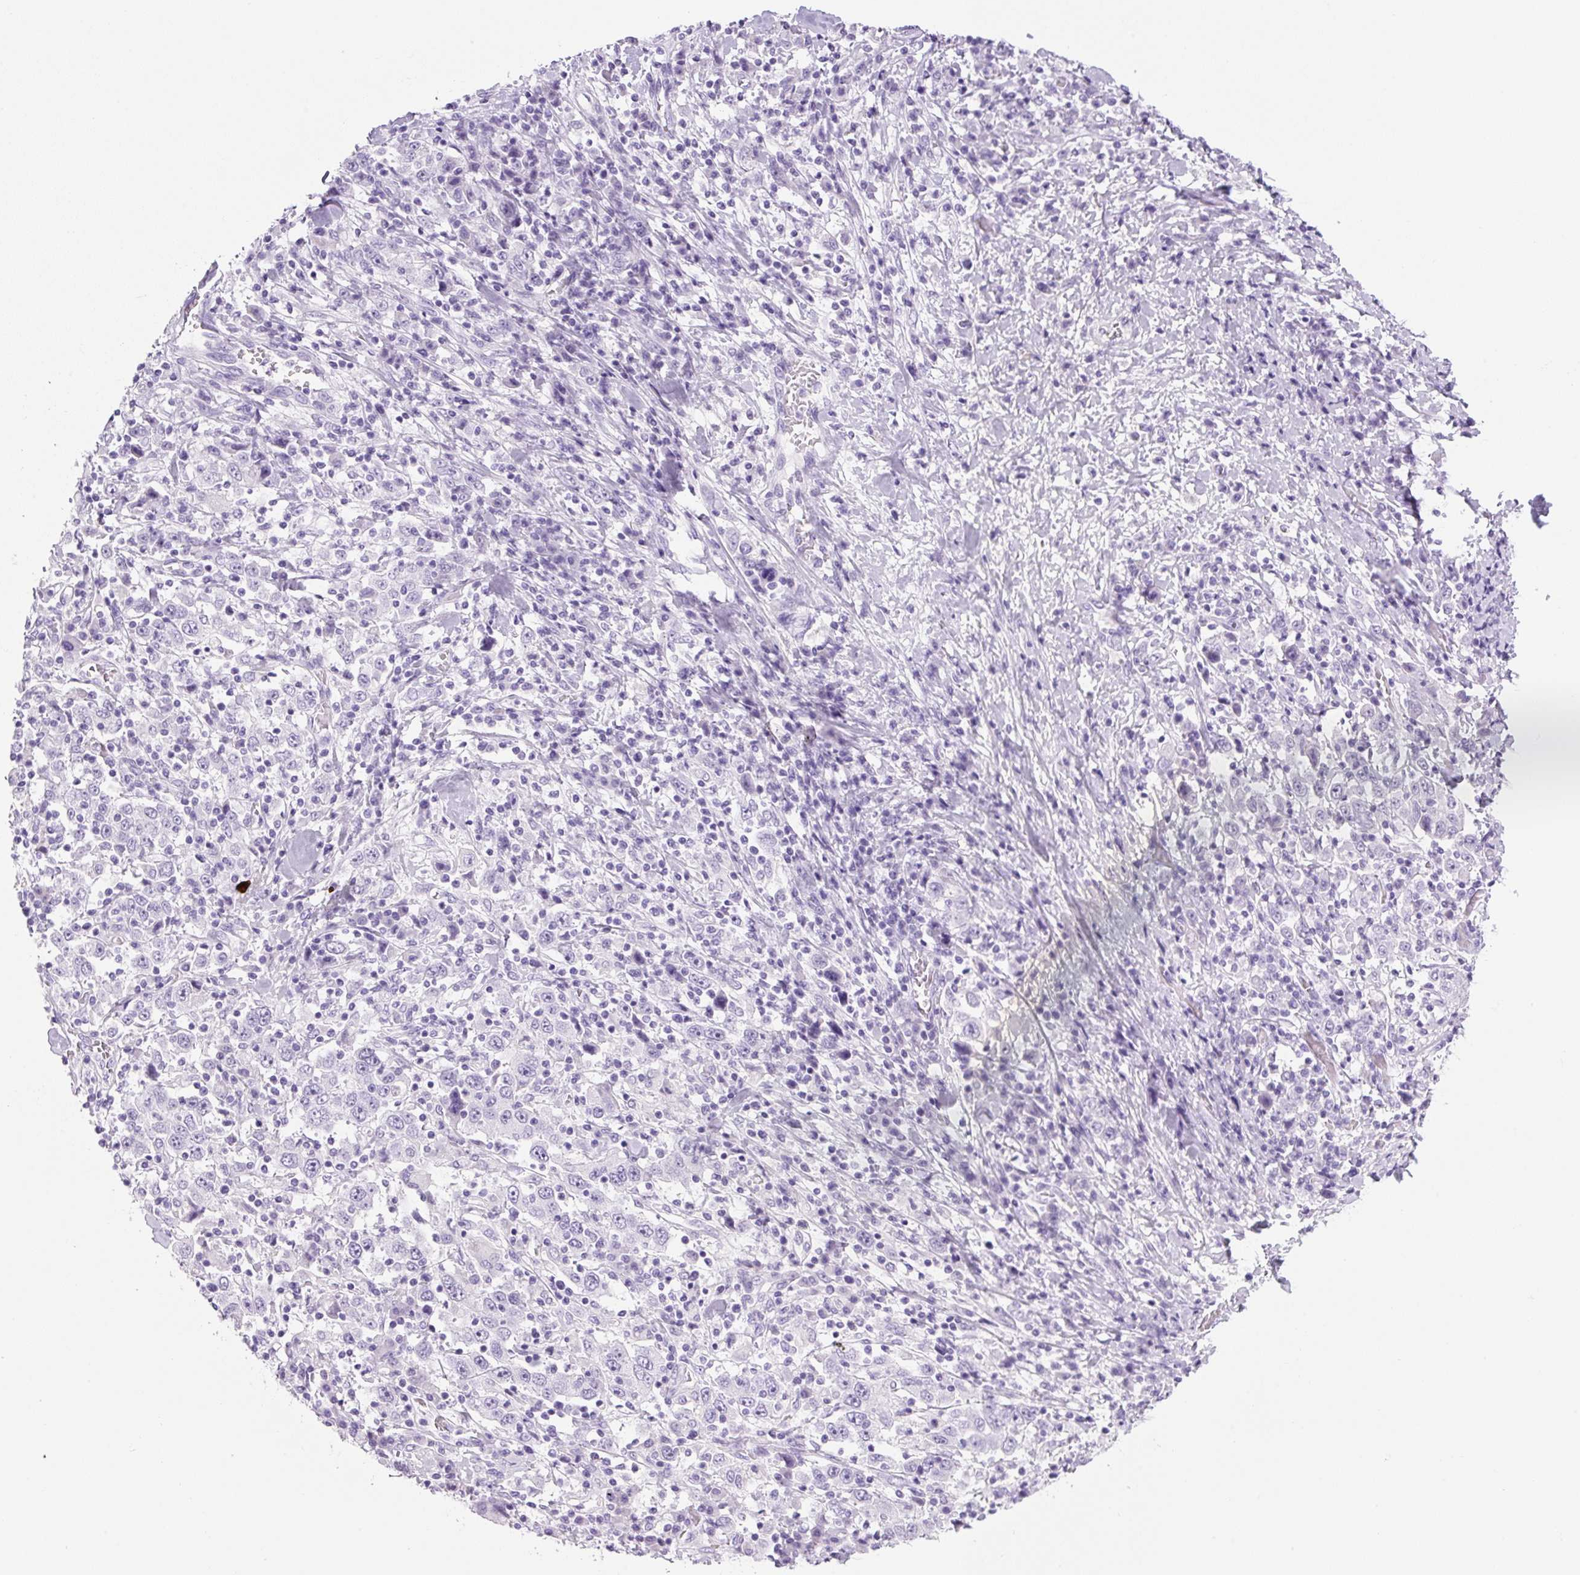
{"staining": {"intensity": "negative", "quantity": "none", "location": "none"}, "tissue": "stomach cancer", "cell_type": "Tumor cells", "image_type": "cancer", "snomed": [{"axis": "morphology", "description": "Normal tissue, NOS"}, {"axis": "morphology", "description": "Adenocarcinoma, NOS"}, {"axis": "topography", "description": "Stomach, upper"}, {"axis": "topography", "description": "Stomach"}], "caption": "This is a image of immunohistochemistry (IHC) staining of stomach cancer, which shows no expression in tumor cells.", "gene": "PRRT1", "patient": {"sex": "male", "age": 59}}